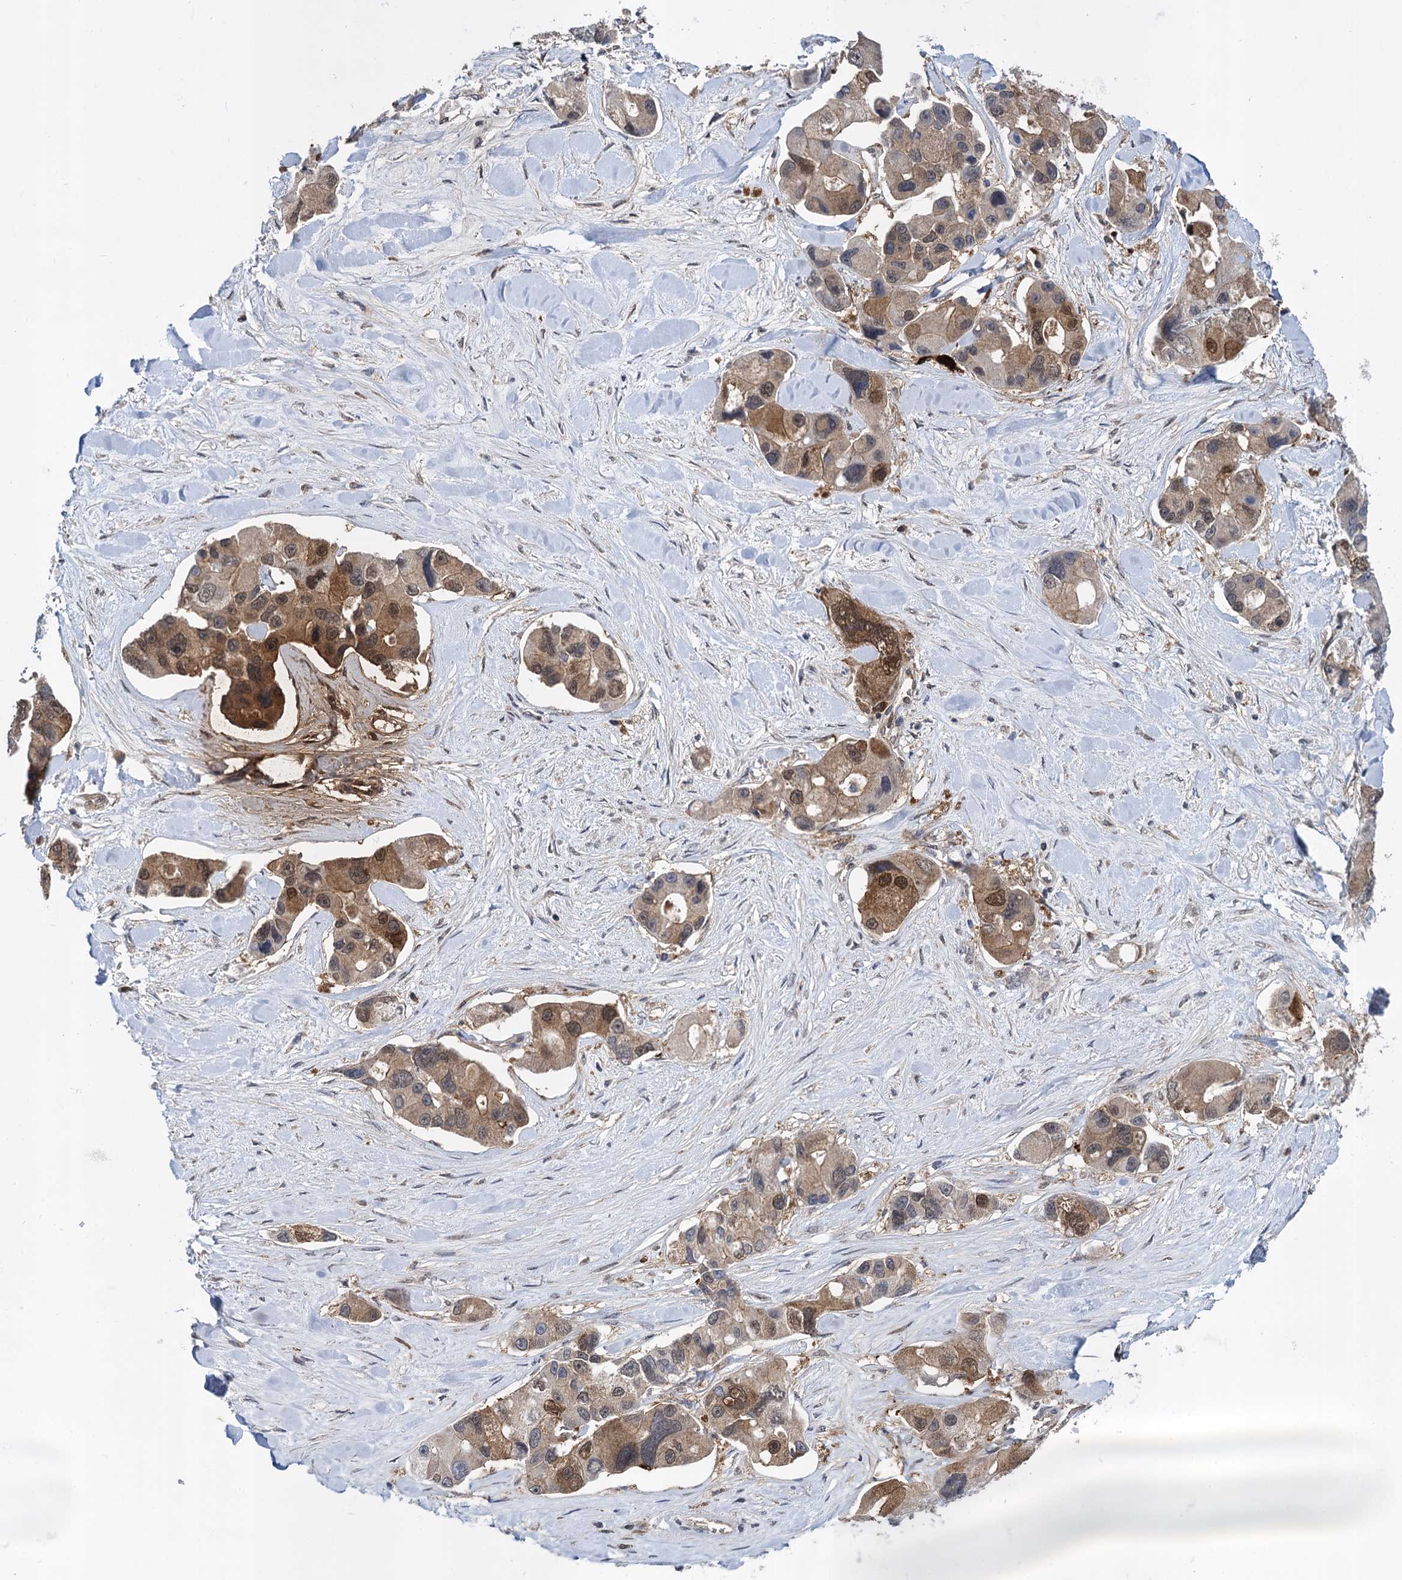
{"staining": {"intensity": "moderate", "quantity": "25%-75%", "location": "cytoplasmic/membranous,nuclear"}, "tissue": "lung cancer", "cell_type": "Tumor cells", "image_type": "cancer", "snomed": [{"axis": "morphology", "description": "Adenocarcinoma, NOS"}, {"axis": "topography", "description": "Lung"}], "caption": "The immunohistochemical stain labels moderate cytoplasmic/membranous and nuclear staining in tumor cells of lung adenocarcinoma tissue. The protein of interest is stained brown, and the nuclei are stained in blue (DAB IHC with brightfield microscopy, high magnification).", "gene": "GLO1", "patient": {"sex": "female", "age": 54}}